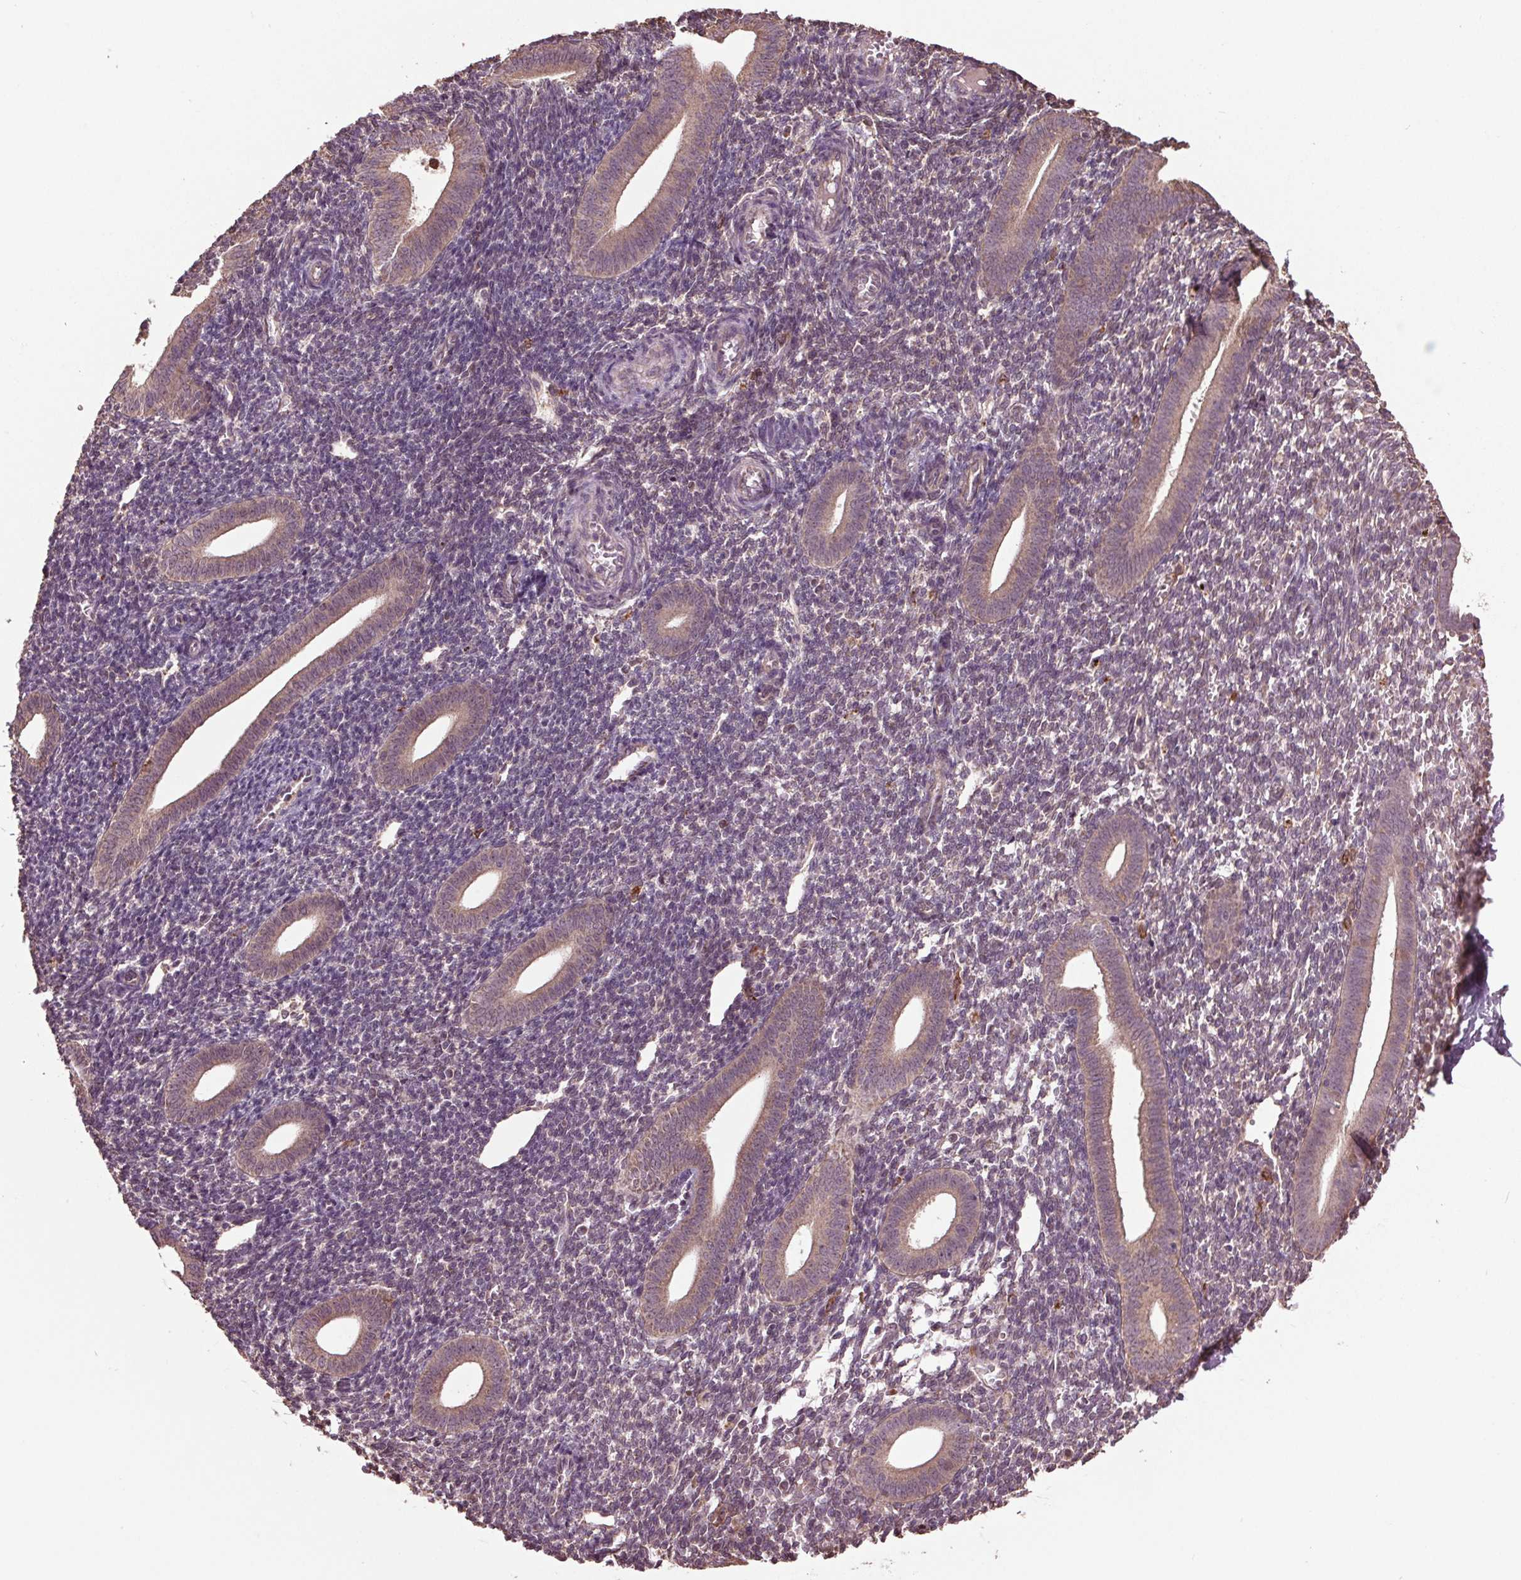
{"staining": {"intensity": "negative", "quantity": "none", "location": "none"}, "tissue": "endometrium", "cell_type": "Cells in endometrial stroma", "image_type": "normal", "snomed": [{"axis": "morphology", "description": "Normal tissue, NOS"}, {"axis": "topography", "description": "Endometrium"}], "caption": "An immunohistochemistry (IHC) image of normal endometrium is shown. There is no staining in cells in endometrial stroma of endometrium.", "gene": "RNPEP", "patient": {"sex": "female", "age": 25}}